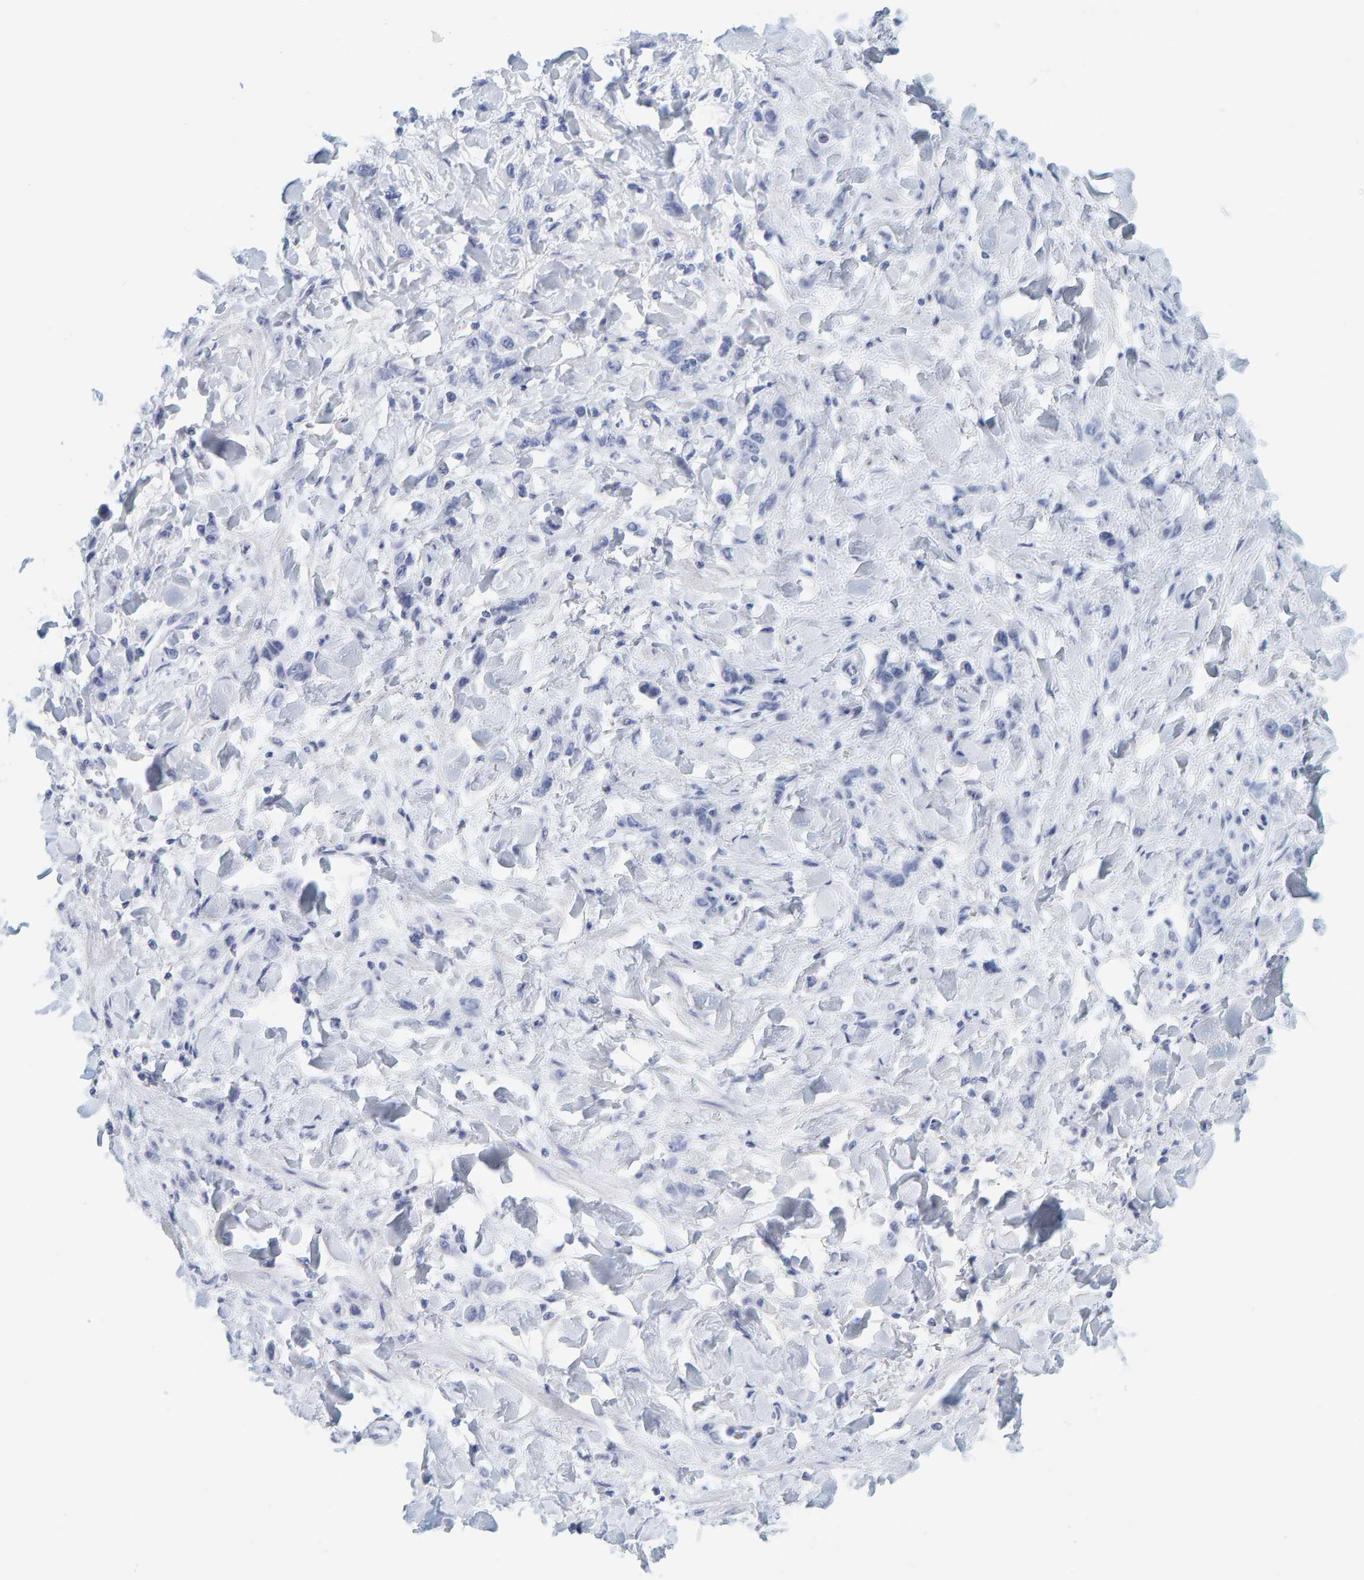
{"staining": {"intensity": "negative", "quantity": "none", "location": "none"}, "tissue": "stomach cancer", "cell_type": "Tumor cells", "image_type": "cancer", "snomed": [{"axis": "morphology", "description": "Normal tissue, NOS"}, {"axis": "morphology", "description": "Adenocarcinoma, NOS"}, {"axis": "topography", "description": "Stomach"}], "caption": "IHC of stomach cancer (adenocarcinoma) shows no expression in tumor cells. The staining was performed using DAB (3,3'-diaminobenzidine) to visualize the protein expression in brown, while the nuclei were stained in blue with hematoxylin (Magnification: 20x).", "gene": "SFTPC", "patient": {"sex": "male", "age": 82}}